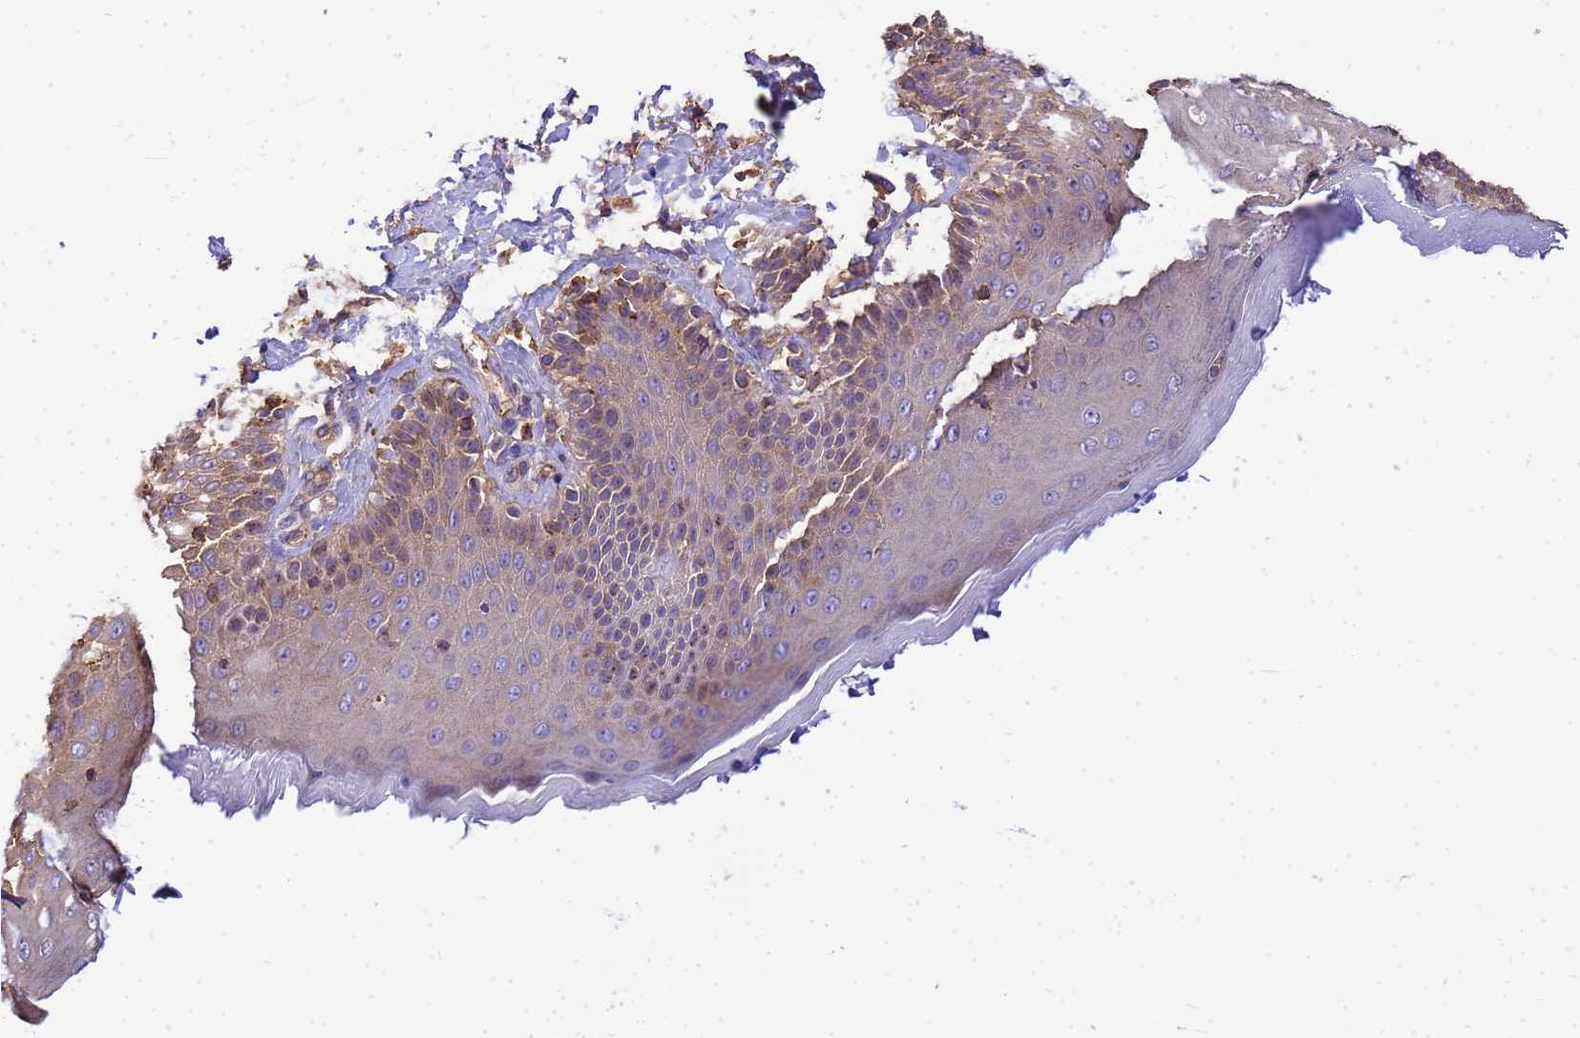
{"staining": {"intensity": "weak", "quantity": "25%-75%", "location": "cytoplasmic/membranous"}, "tissue": "skin", "cell_type": "Epidermal cells", "image_type": "normal", "snomed": [{"axis": "morphology", "description": "Normal tissue, NOS"}, {"axis": "topography", "description": "Anal"}], "caption": "Brown immunohistochemical staining in normal human skin demonstrates weak cytoplasmic/membranous expression in approximately 25%-75% of epidermal cells. Using DAB (brown) and hematoxylin (blue) stains, captured at high magnification using brightfield microscopy.", "gene": "WDR64", "patient": {"sex": "male", "age": 69}}